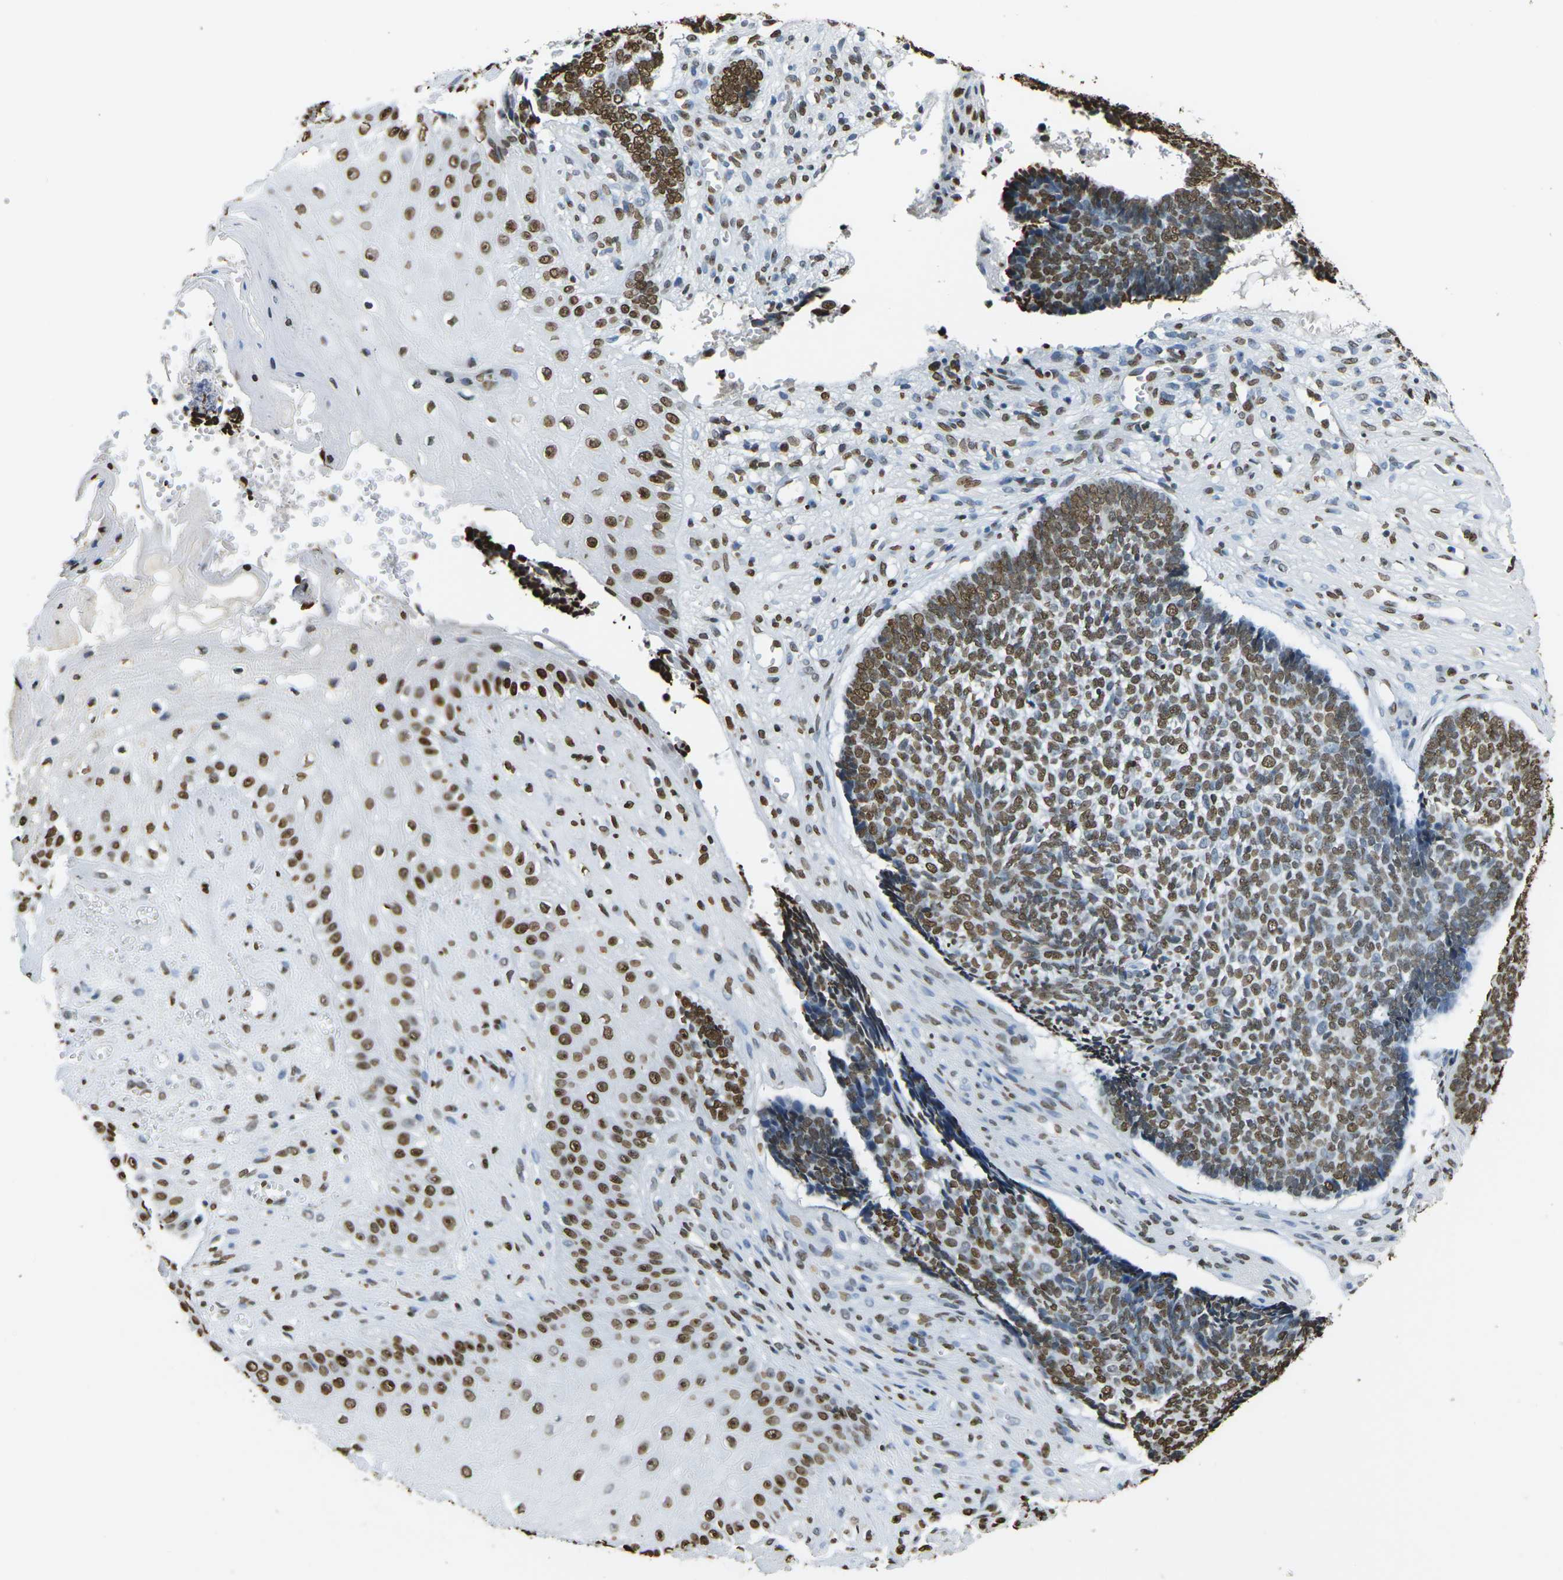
{"staining": {"intensity": "strong", "quantity": ">75%", "location": "nuclear"}, "tissue": "skin cancer", "cell_type": "Tumor cells", "image_type": "cancer", "snomed": [{"axis": "morphology", "description": "Basal cell carcinoma"}, {"axis": "topography", "description": "Skin"}], "caption": "Skin cancer stained with DAB (3,3'-diaminobenzidine) immunohistochemistry demonstrates high levels of strong nuclear expression in approximately >75% of tumor cells. Using DAB (3,3'-diaminobenzidine) (brown) and hematoxylin (blue) stains, captured at high magnification using brightfield microscopy.", "gene": "DRAXIN", "patient": {"sex": "male", "age": 84}}